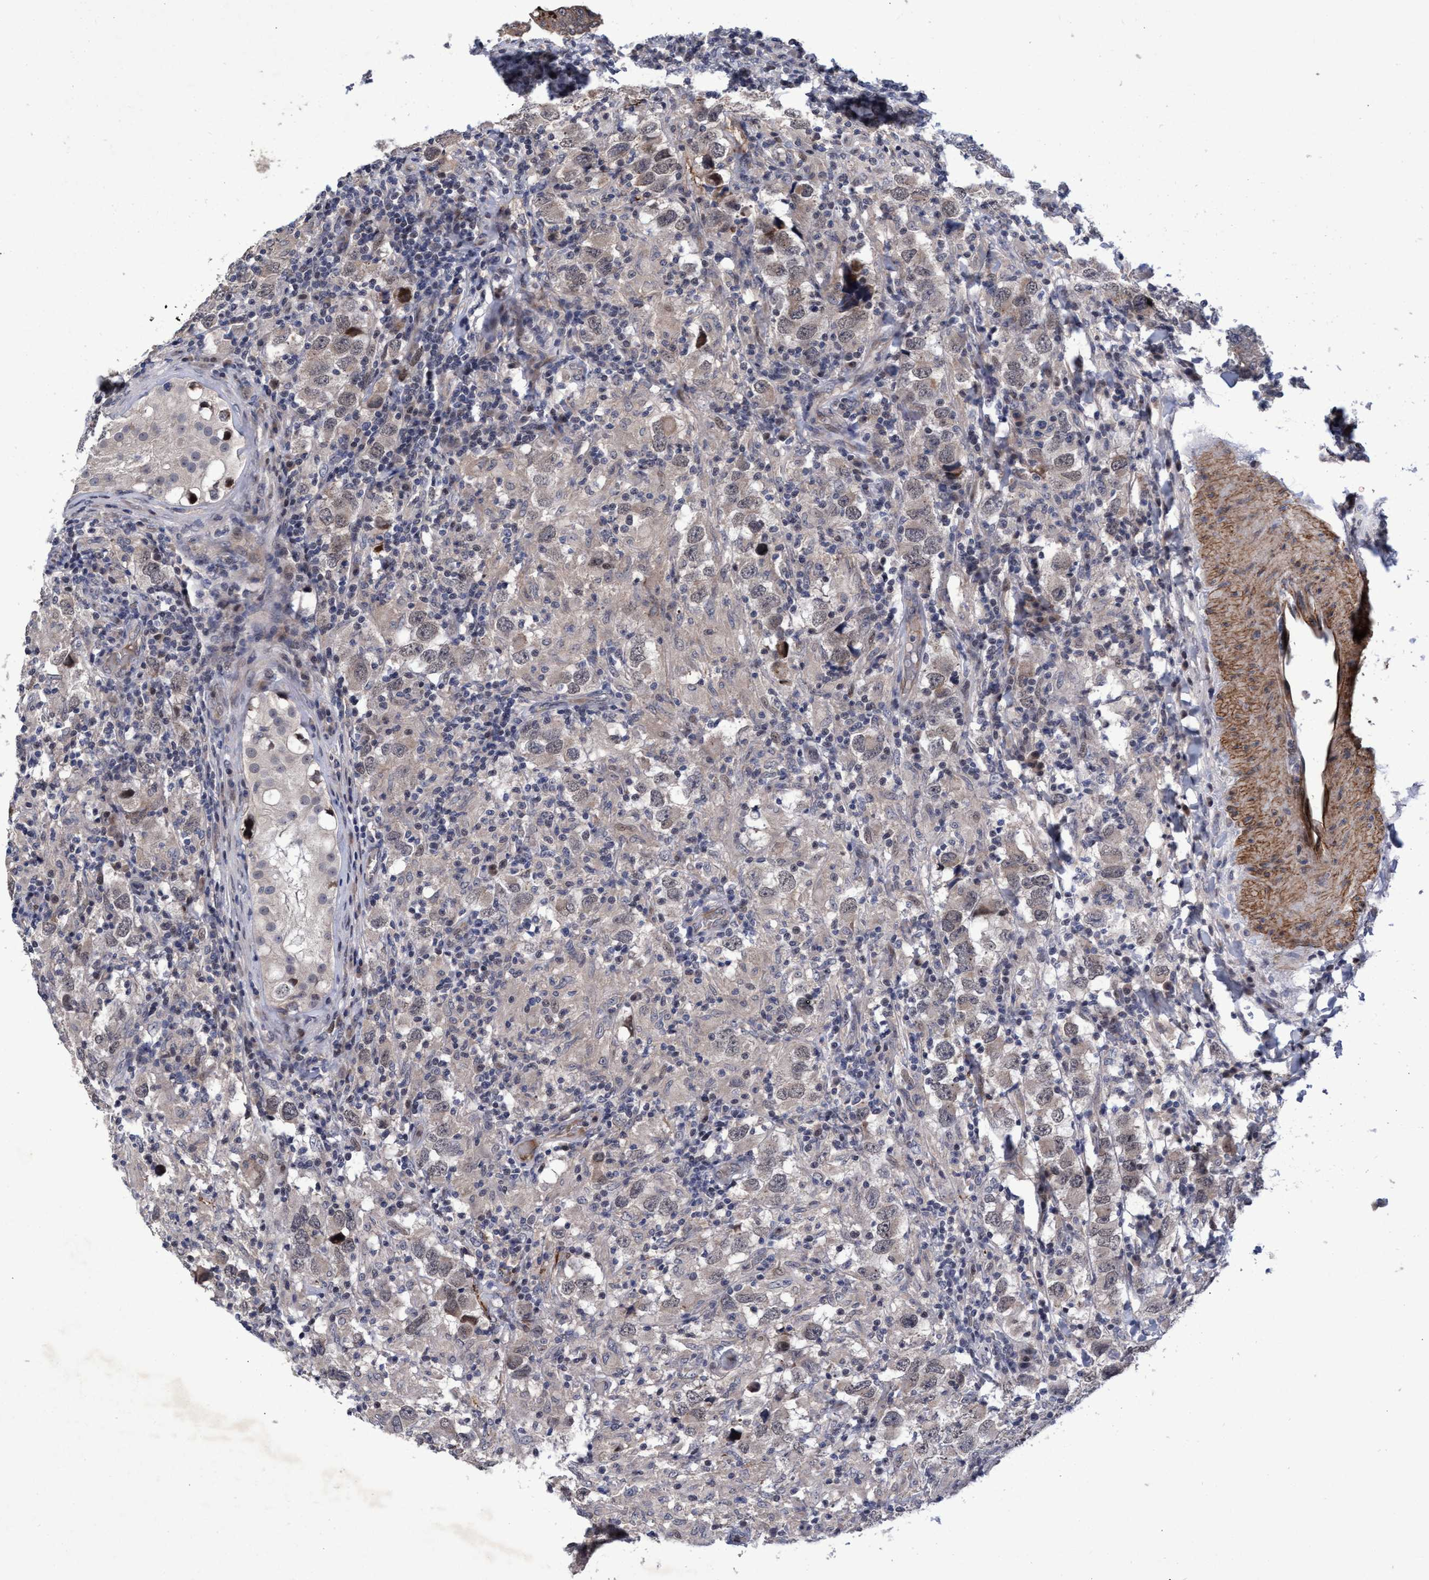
{"staining": {"intensity": "weak", "quantity": "<25%", "location": "cytoplasmic/membranous"}, "tissue": "testis cancer", "cell_type": "Tumor cells", "image_type": "cancer", "snomed": [{"axis": "morphology", "description": "Carcinoma, Embryonal, NOS"}, {"axis": "topography", "description": "Testis"}], "caption": "DAB immunohistochemical staining of human testis embryonal carcinoma demonstrates no significant staining in tumor cells.", "gene": "ZNF750", "patient": {"sex": "male", "age": 21}}